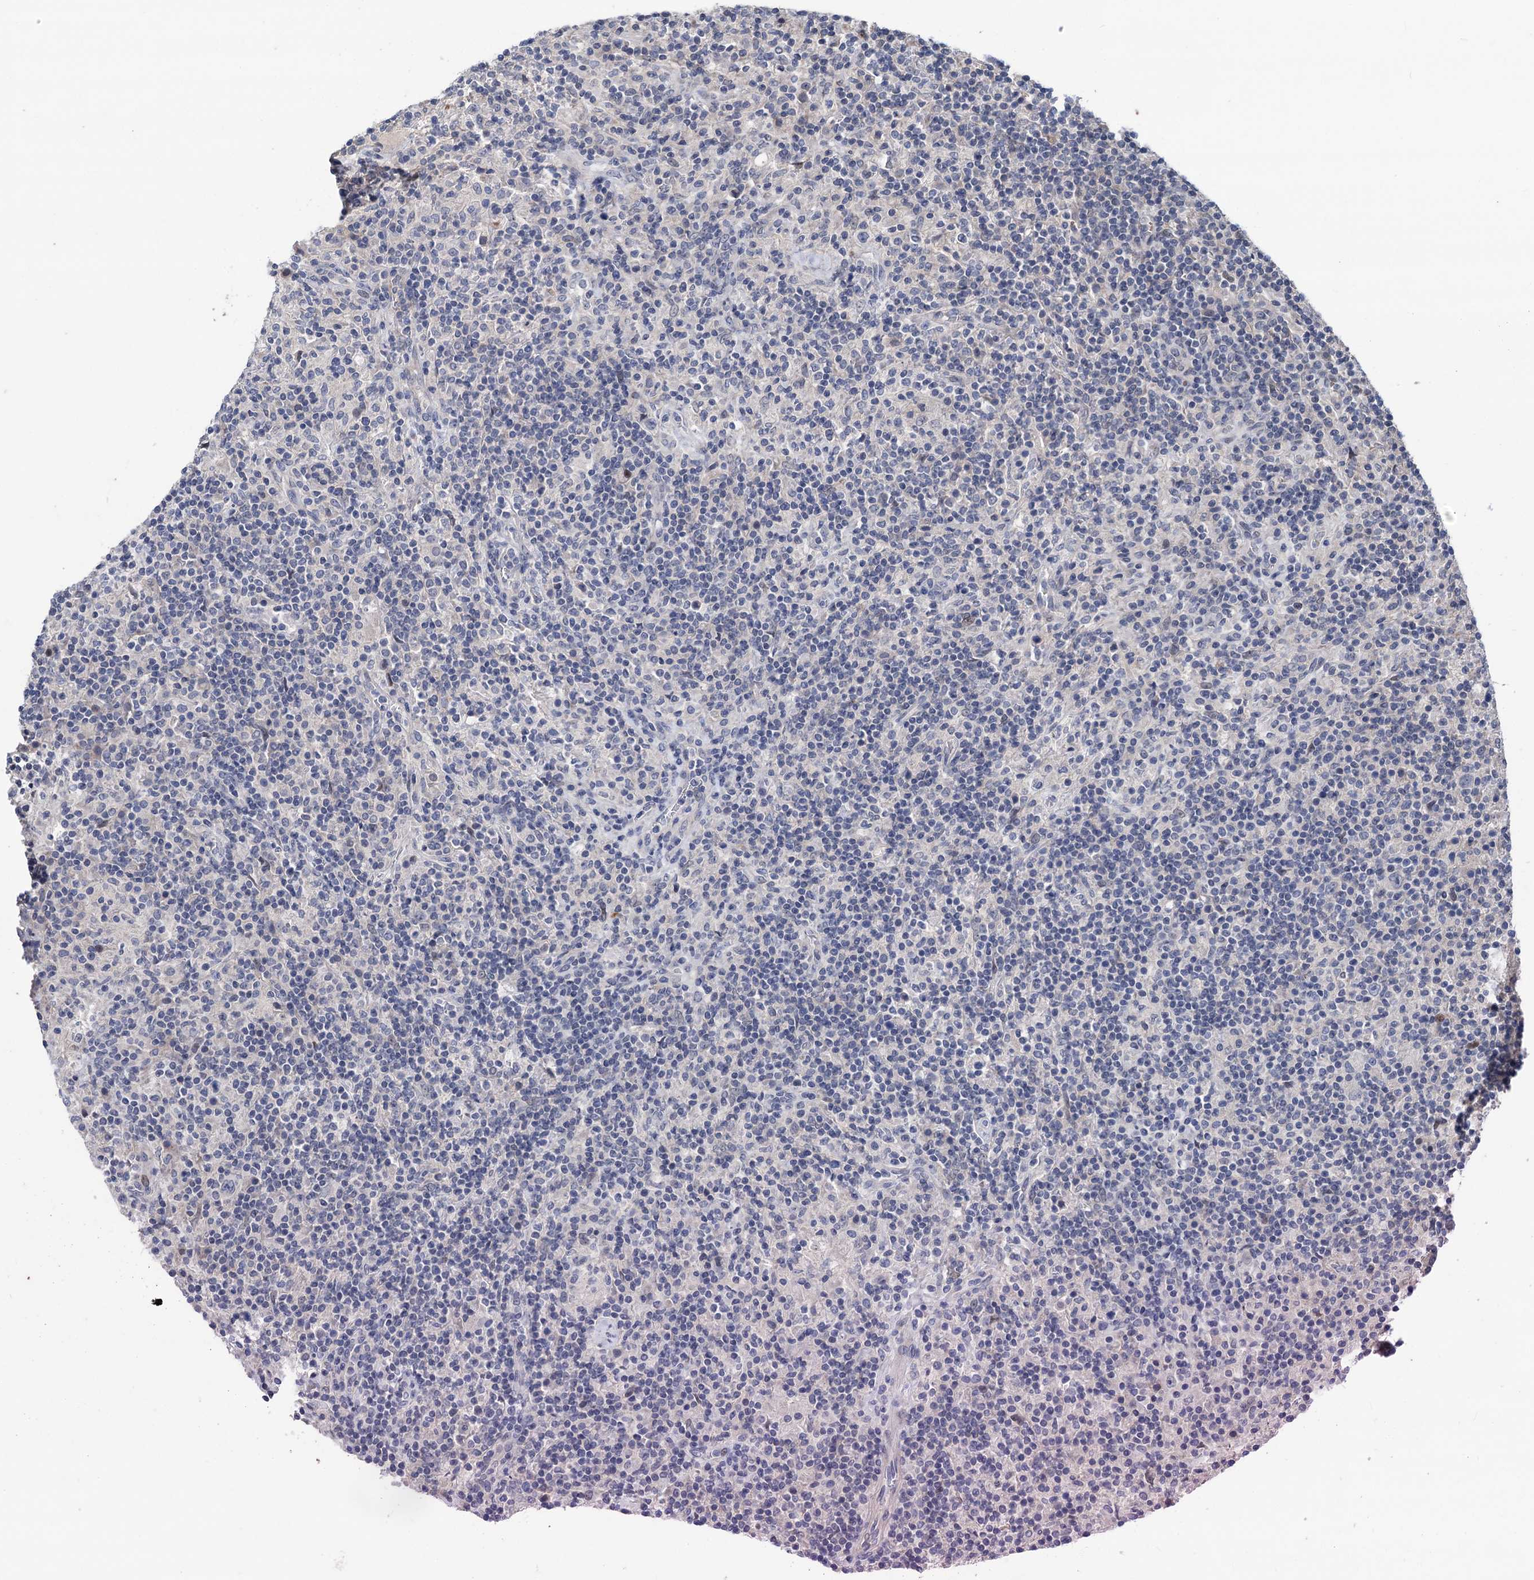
{"staining": {"intensity": "negative", "quantity": "none", "location": "none"}, "tissue": "lymphoma", "cell_type": "Tumor cells", "image_type": "cancer", "snomed": [{"axis": "morphology", "description": "Hodgkin's disease, NOS"}, {"axis": "topography", "description": "Lymph node"}], "caption": "There is no significant staining in tumor cells of lymphoma. (DAB immunohistochemistry, high magnification).", "gene": "UBR1", "patient": {"sex": "male", "age": 70}}